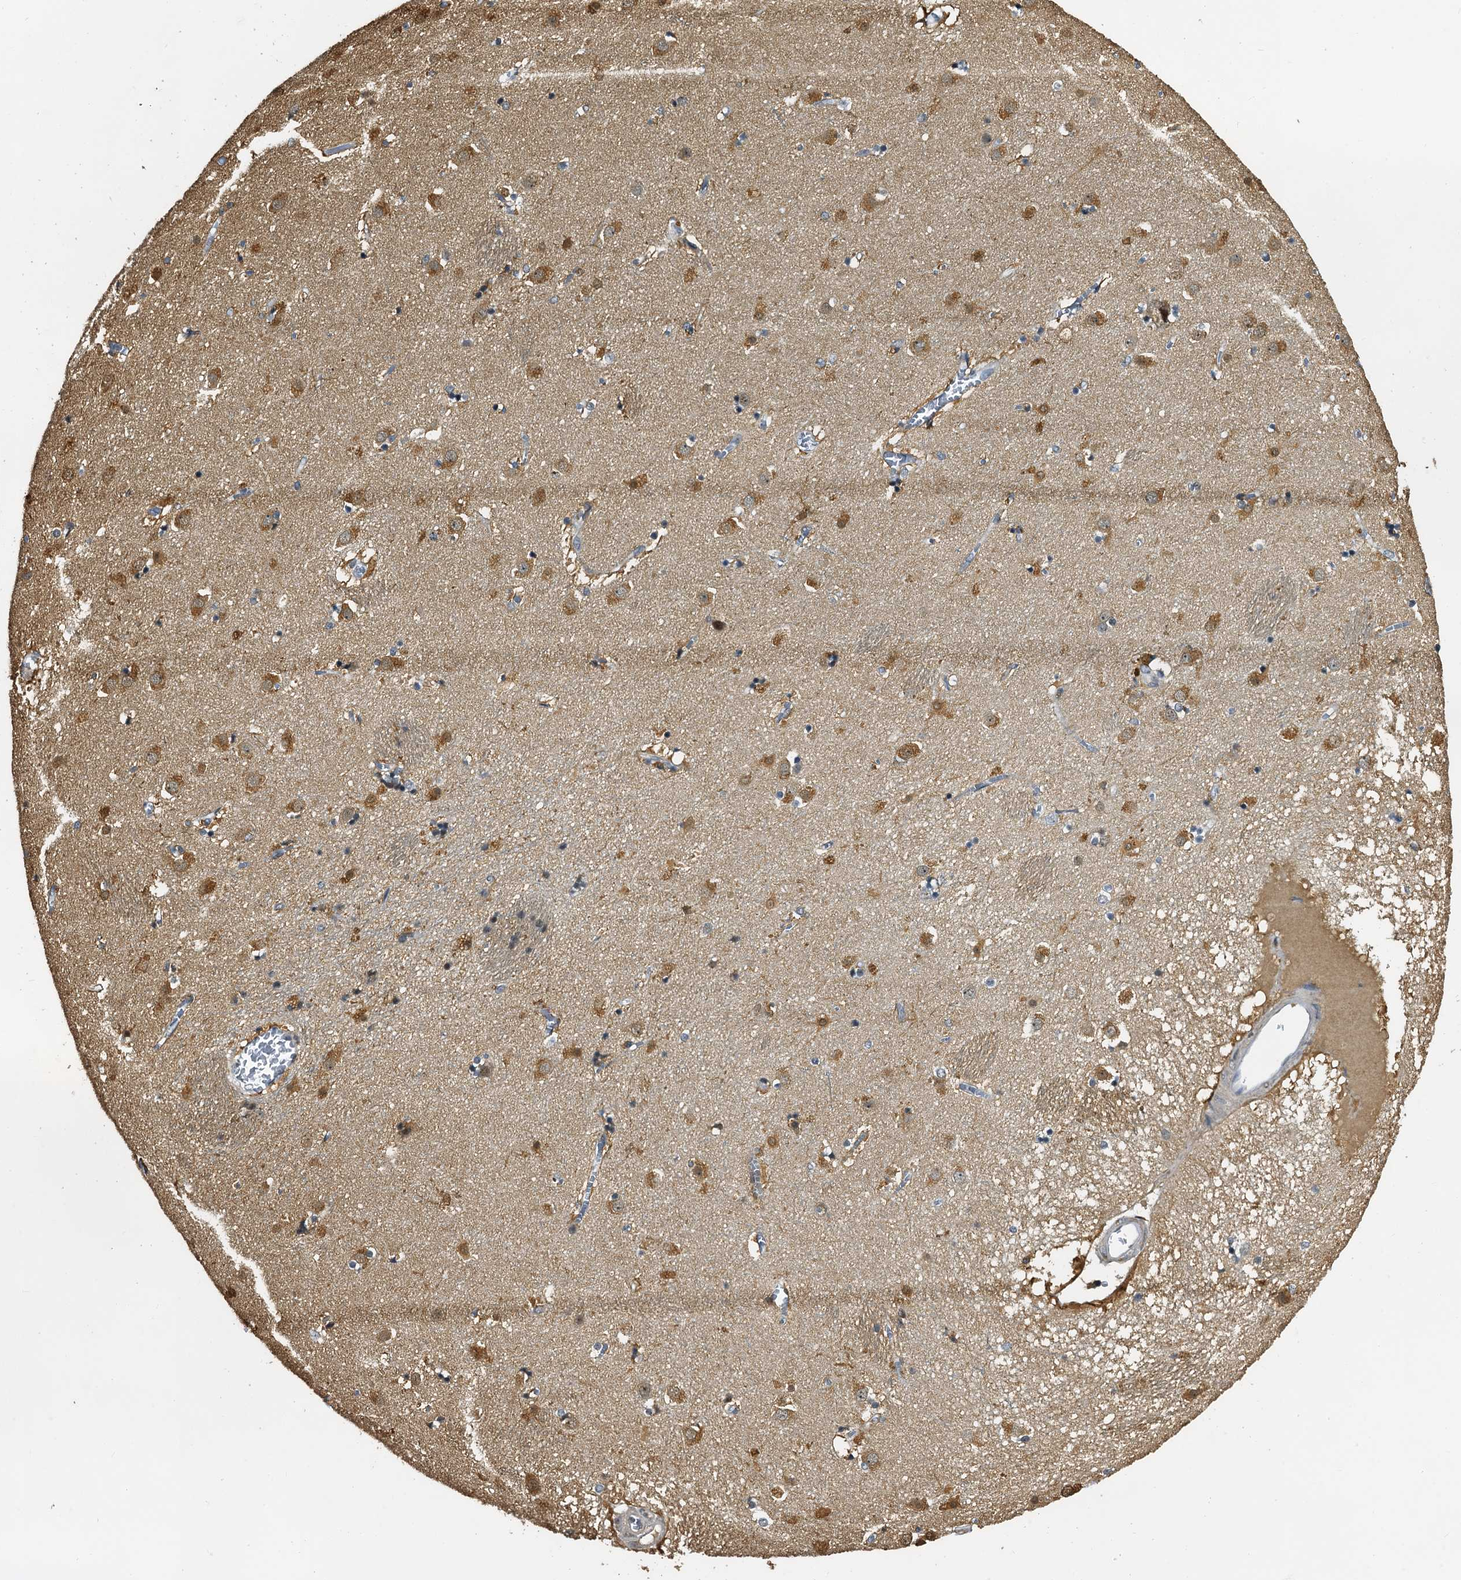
{"staining": {"intensity": "weak", "quantity": "<25%", "location": "cytoplasmic/membranous"}, "tissue": "caudate", "cell_type": "Glial cells", "image_type": "normal", "snomed": [{"axis": "morphology", "description": "Normal tissue, NOS"}, {"axis": "topography", "description": "Lateral ventricle wall"}], "caption": "Immunohistochemistry (IHC) histopathology image of unremarkable caudate stained for a protein (brown), which displays no expression in glial cells. (DAB (3,3'-diaminobenzidine) immunohistochemistry (IHC) visualized using brightfield microscopy, high magnification).", "gene": "FAM222A", "patient": {"sex": "male", "age": 70}}